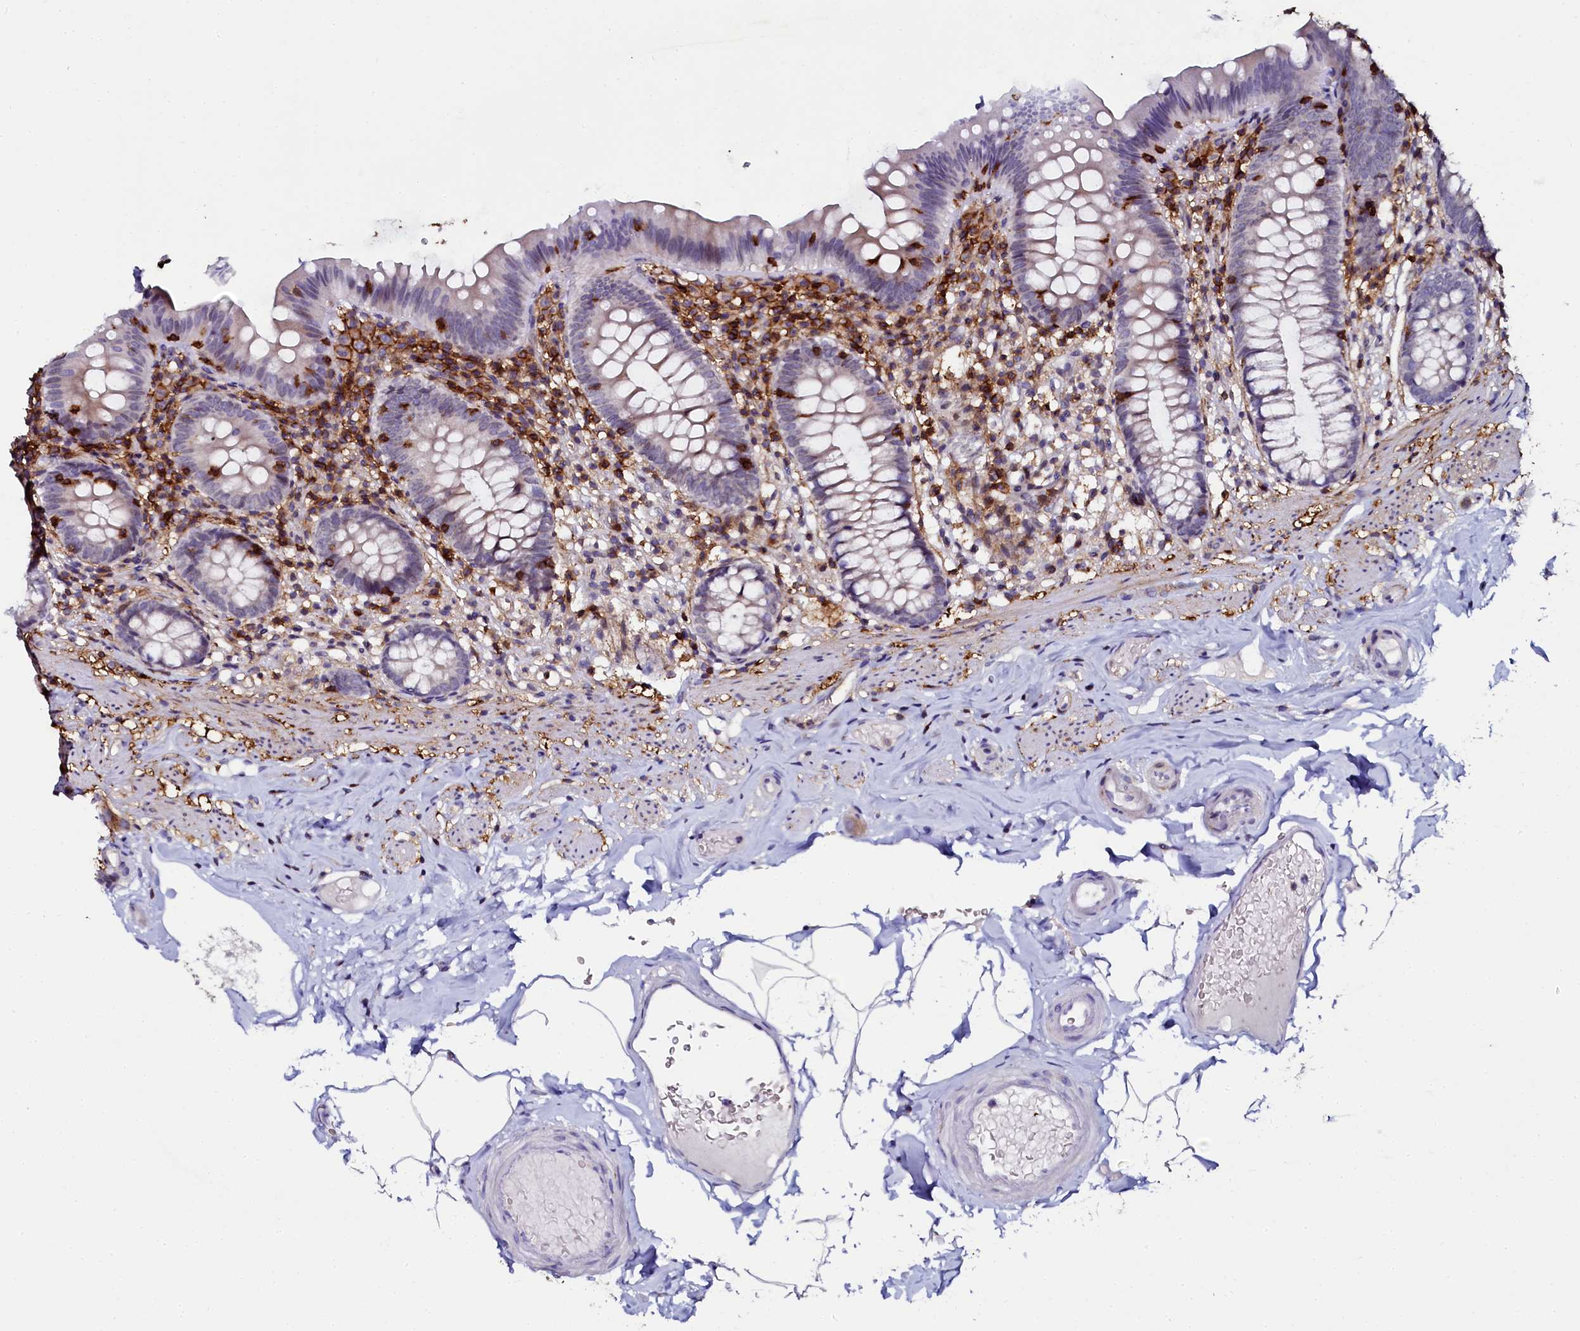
{"staining": {"intensity": "negative", "quantity": "none", "location": "none"}, "tissue": "appendix", "cell_type": "Glandular cells", "image_type": "normal", "snomed": [{"axis": "morphology", "description": "Normal tissue, NOS"}, {"axis": "topography", "description": "Appendix"}], "caption": "Appendix was stained to show a protein in brown. There is no significant expression in glandular cells.", "gene": "AAAS", "patient": {"sex": "male", "age": 55}}